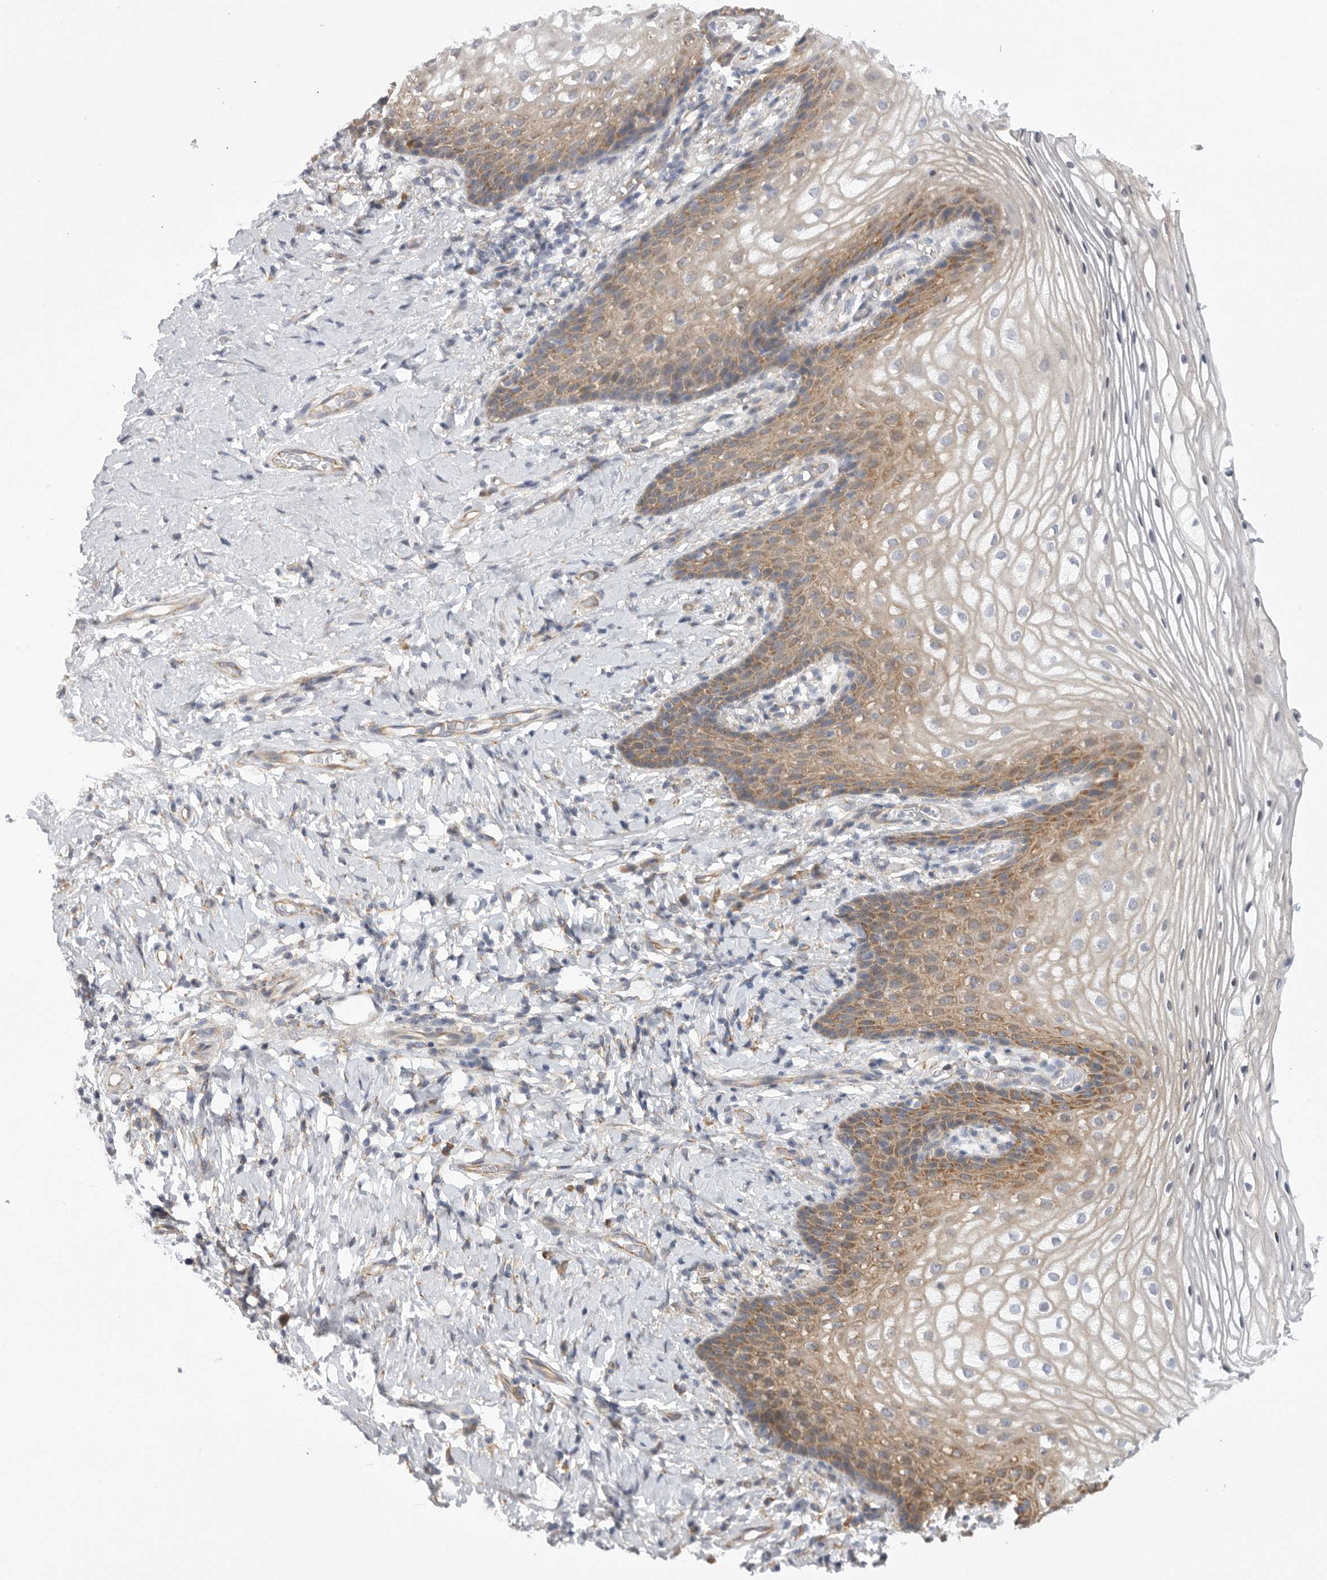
{"staining": {"intensity": "moderate", "quantity": ">75%", "location": "cytoplasmic/membranous"}, "tissue": "vagina", "cell_type": "Squamous epithelial cells", "image_type": "normal", "snomed": [{"axis": "morphology", "description": "Normal tissue, NOS"}, {"axis": "topography", "description": "Vagina"}], "caption": "The histopathology image displays immunohistochemical staining of unremarkable vagina. There is moderate cytoplasmic/membranous expression is present in about >75% of squamous epithelial cells.", "gene": "FBXO43", "patient": {"sex": "female", "age": 60}}